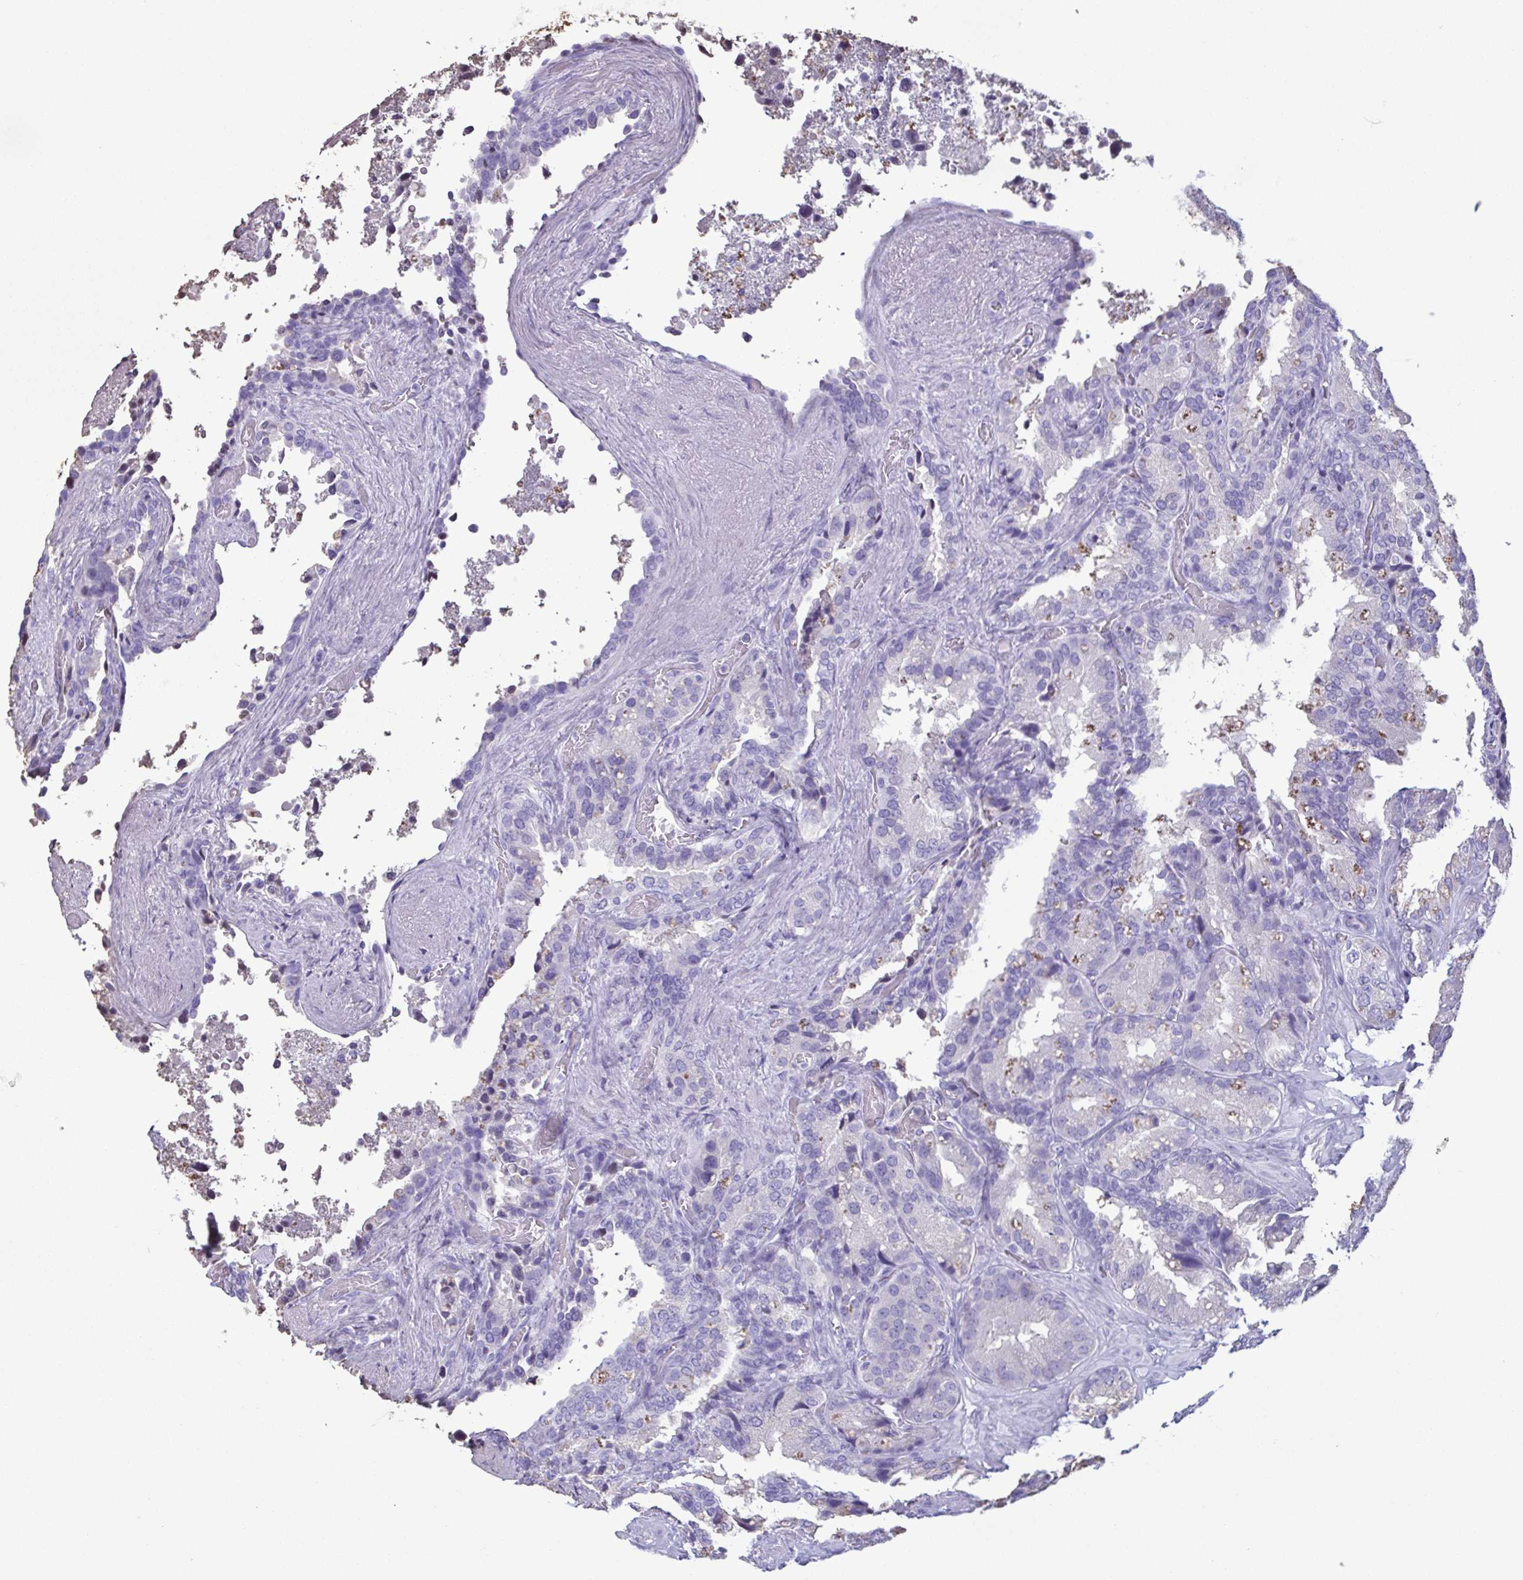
{"staining": {"intensity": "negative", "quantity": "none", "location": "none"}, "tissue": "seminal vesicle", "cell_type": "Glandular cells", "image_type": "normal", "snomed": [{"axis": "morphology", "description": "Normal tissue, NOS"}, {"axis": "topography", "description": "Seminal veicle"}], "caption": "This is a photomicrograph of immunohistochemistry staining of unremarkable seminal vesicle, which shows no positivity in glandular cells.", "gene": "LTF", "patient": {"sex": "male", "age": 60}}